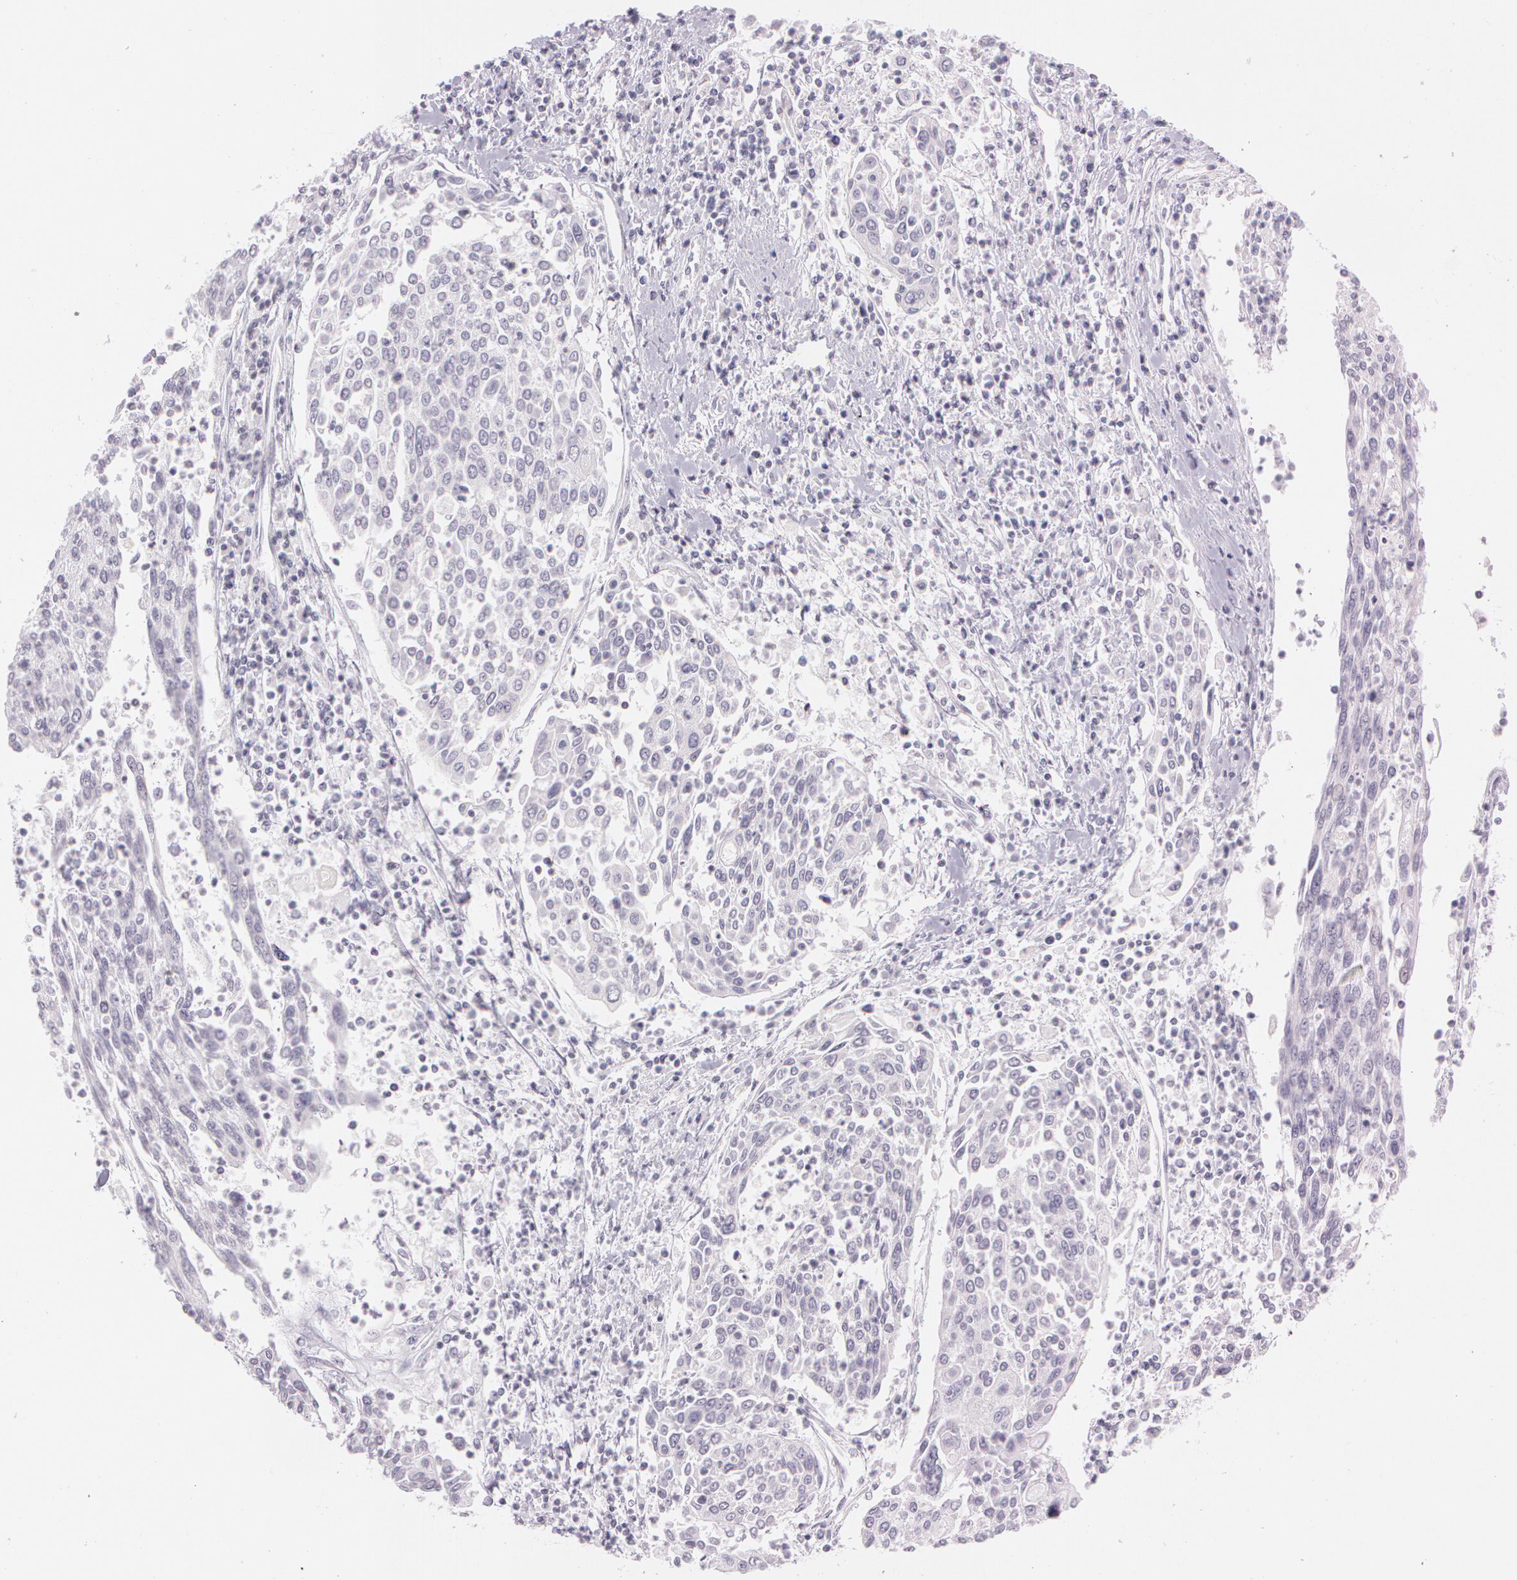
{"staining": {"intensity": "negative", "quantity": "none", "location": "none"}, "tissue": "cervical cancer", "cell_type": "Tumor cells", "image_type": "cancer", "snomed": [{"axis": "morphology", "description": "Squamous cell carcinoma, NOS"}, {"axis": "topography", "description": "Cervix"}], "caption": "A high-resolution micrograph shows IHC staining of cervical cancer, which exhibits no significant expression in tumor cells. Brightfield microscopy of IHC stained with DAB (brown) and hematoxylin (blue), captured at high magnification.", "gene": "OTC", "patient": {"sex": "female", "age": 40}}